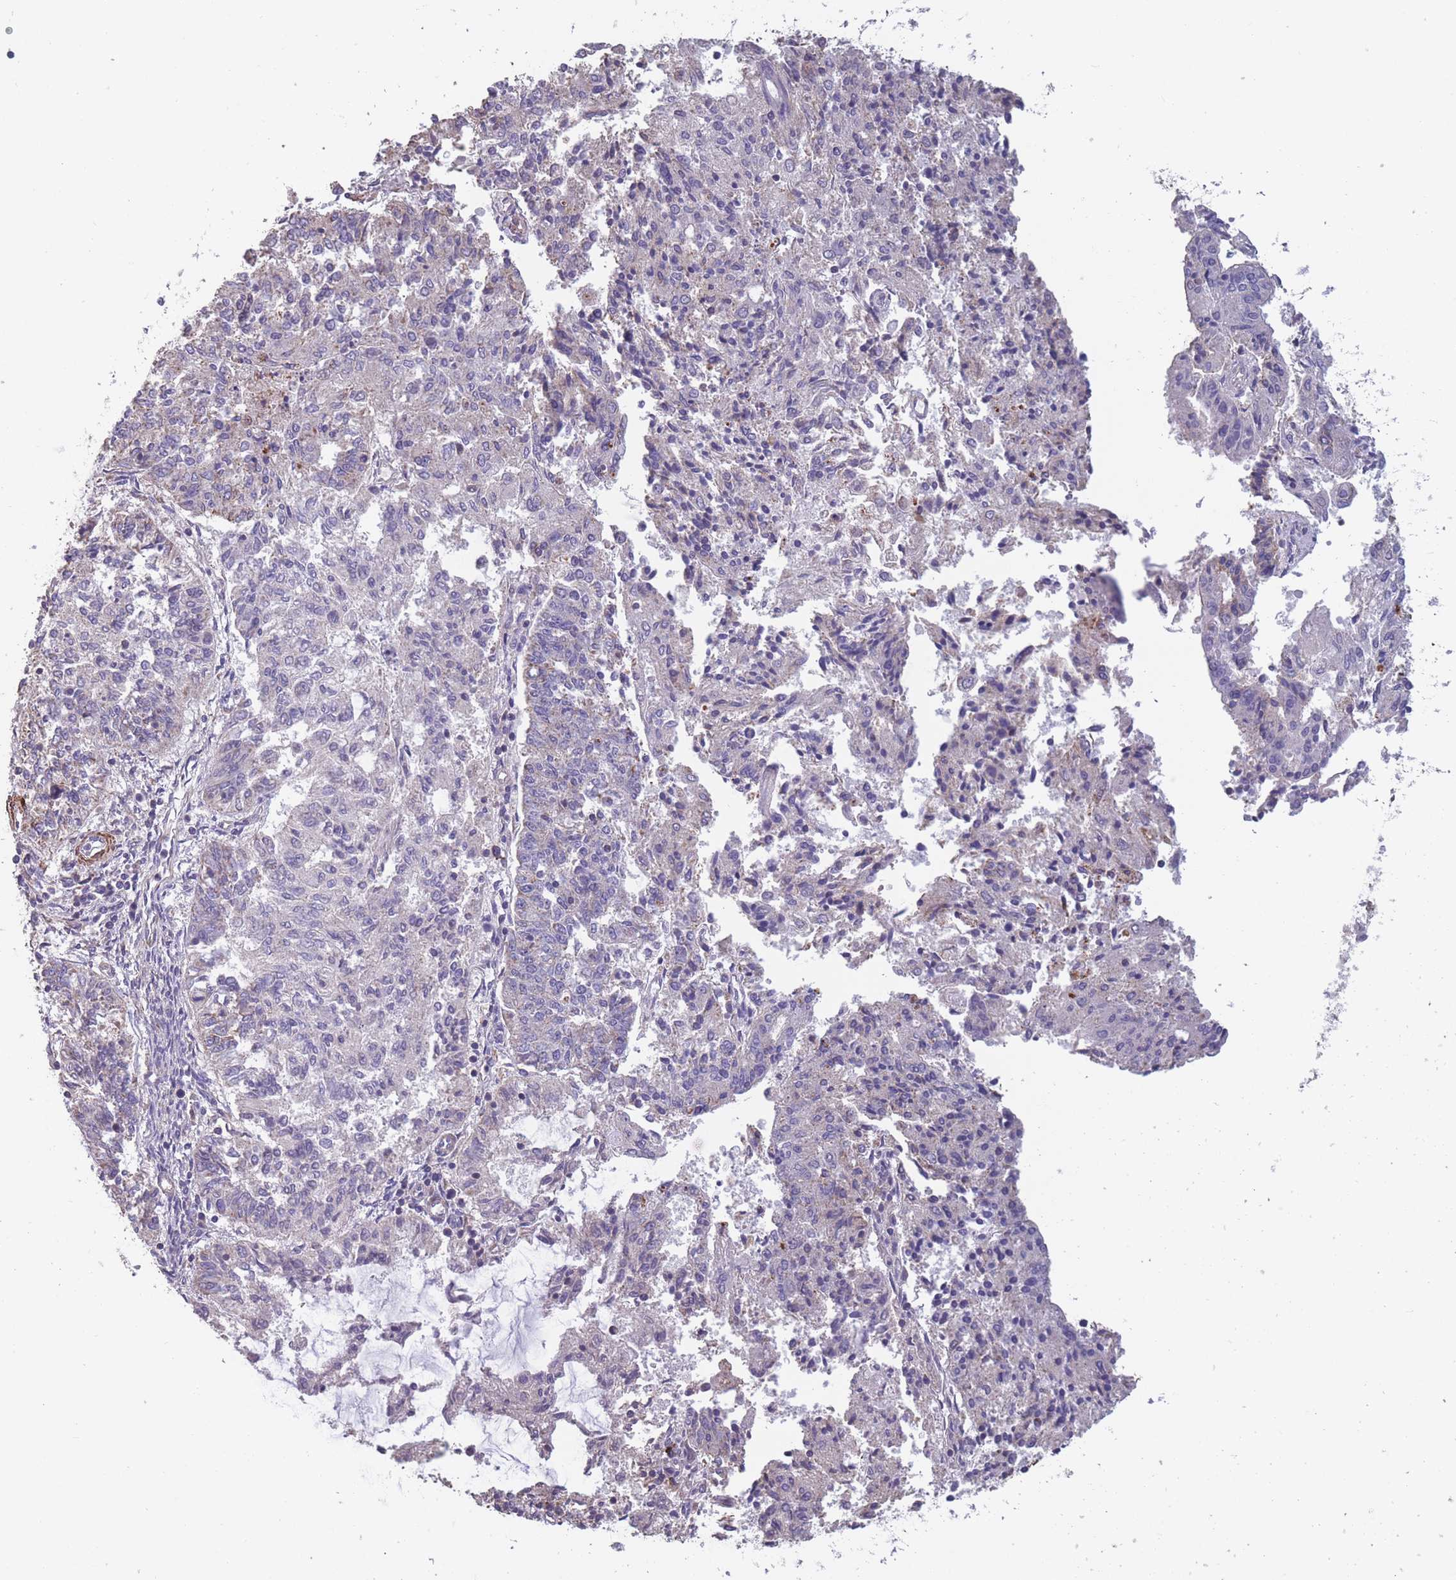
{"staining": {"intensity": "negative", "quantity": "none", "location": "none"}, "tissue": "endometrial cancer", "cell_type": "Tumor cells", "image_type": "cancer", "snomed": [{"axis": "morphology", "description": "Adenocarcinoma, NOS"}, {"axis": "topography", "description": "Endometrium"}], "caption": "Tumor cells show no significant staining in endometrial cancer (adenocarcinoma).", "gene": "TOMM40L", "patient": {"sex": "female", "age": 82}}